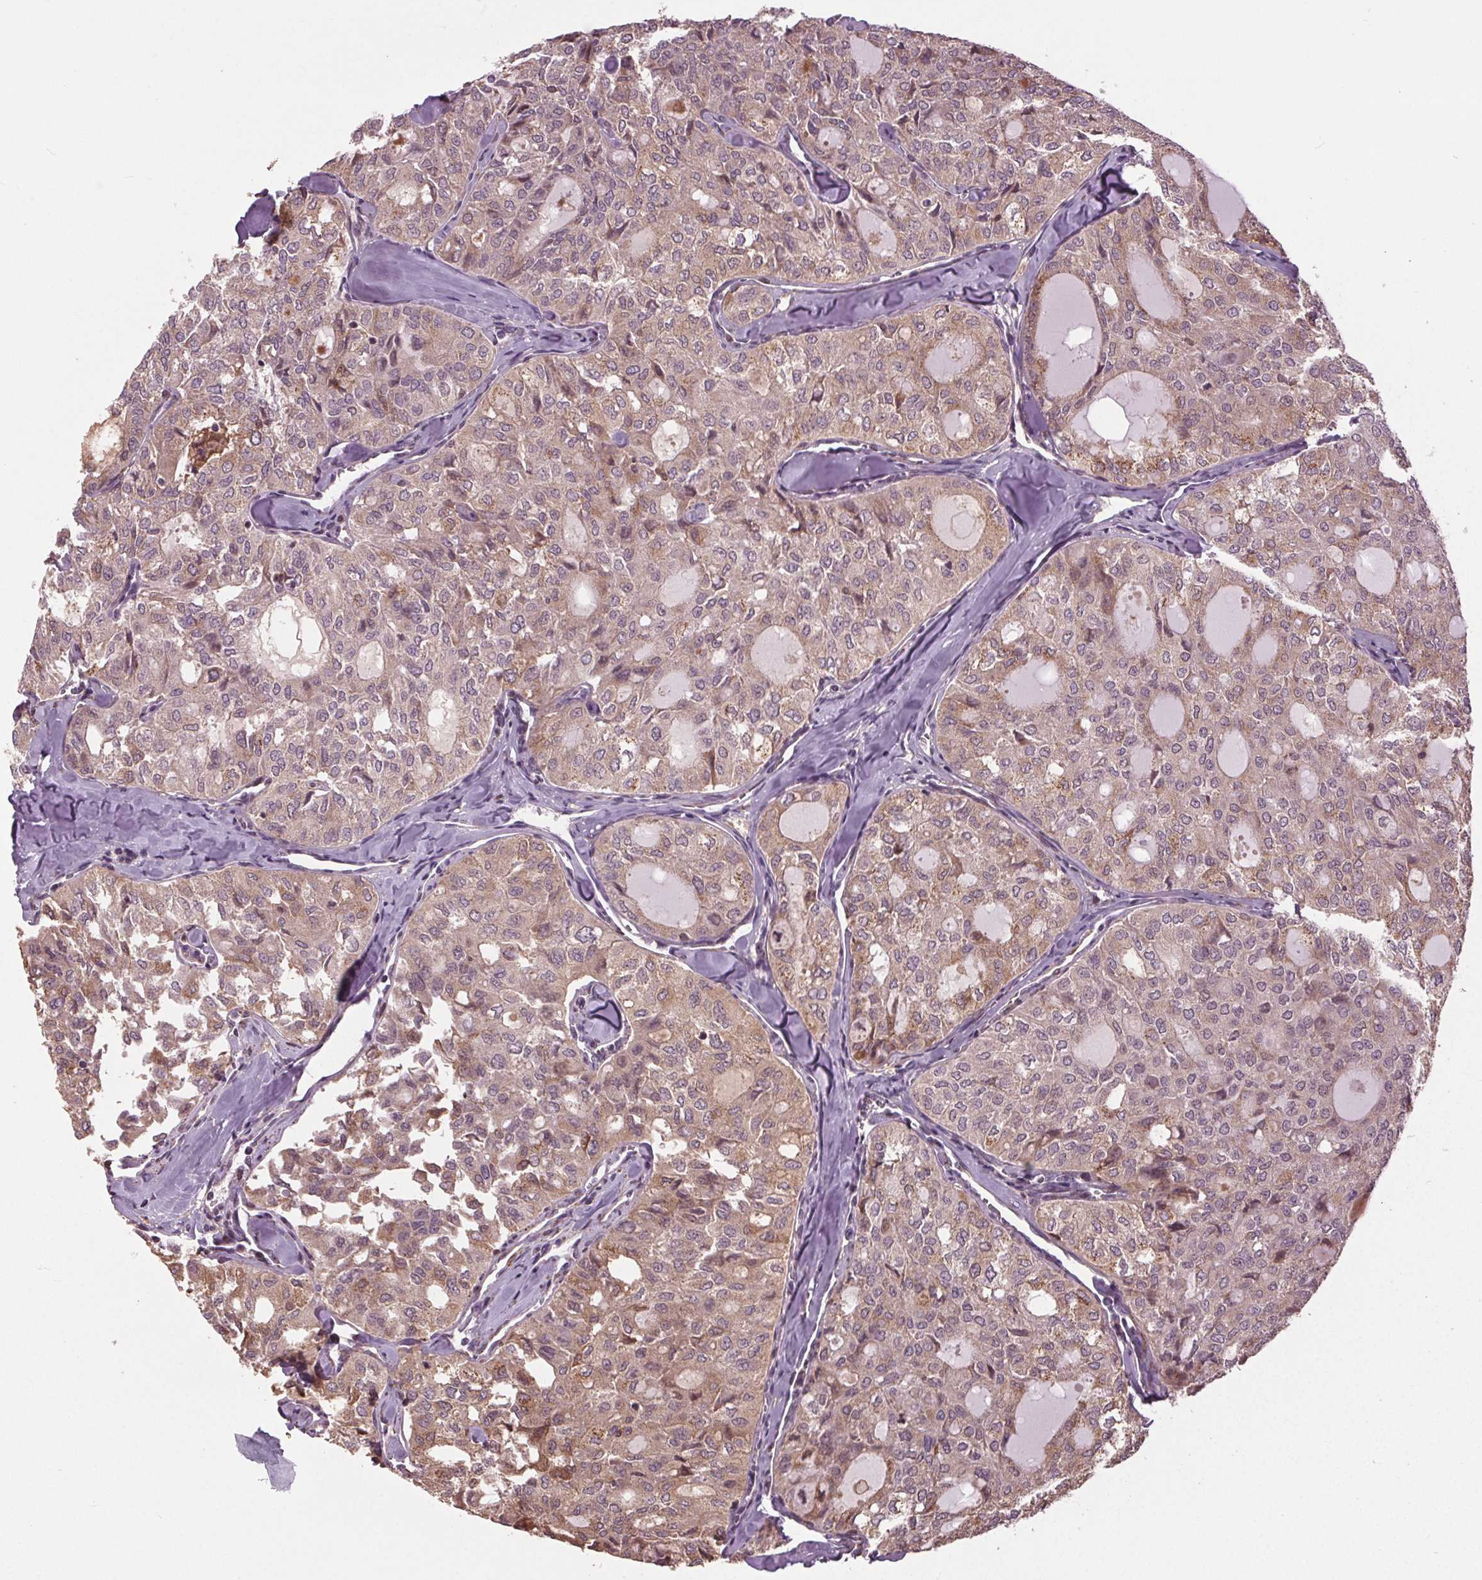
{"staining": {"intensity": "weak", "quantity": "25%-75%", "location": "cytoplasmic/membranous"}, "tissue": "thyroid cancer", "cell_type": "Tumor cells", "image_type": "cancer", "snomed": [{"axis": "morphology", "description": "Follicular adenoma carcinoma, NOS"}, {"axis": "topography", "description": "Thyroid gland"}], "caption": "High-magnification brightfield microscopy of thyroid cancer (follicular adenoma carcinoma) stained with DAB (3,3'-diaminobenzidine) (brown) and counterstained with hematoxylin (blue). tumor cells exhibit weak cytoplasmic/membranous positivity is appreciated in approximately25%-75% of cells. (brown staining indicates protein expression, while blue staining denotes nuclei).", "gene": "BSDC1", "patient": {"sex": "male", "age": 75}}